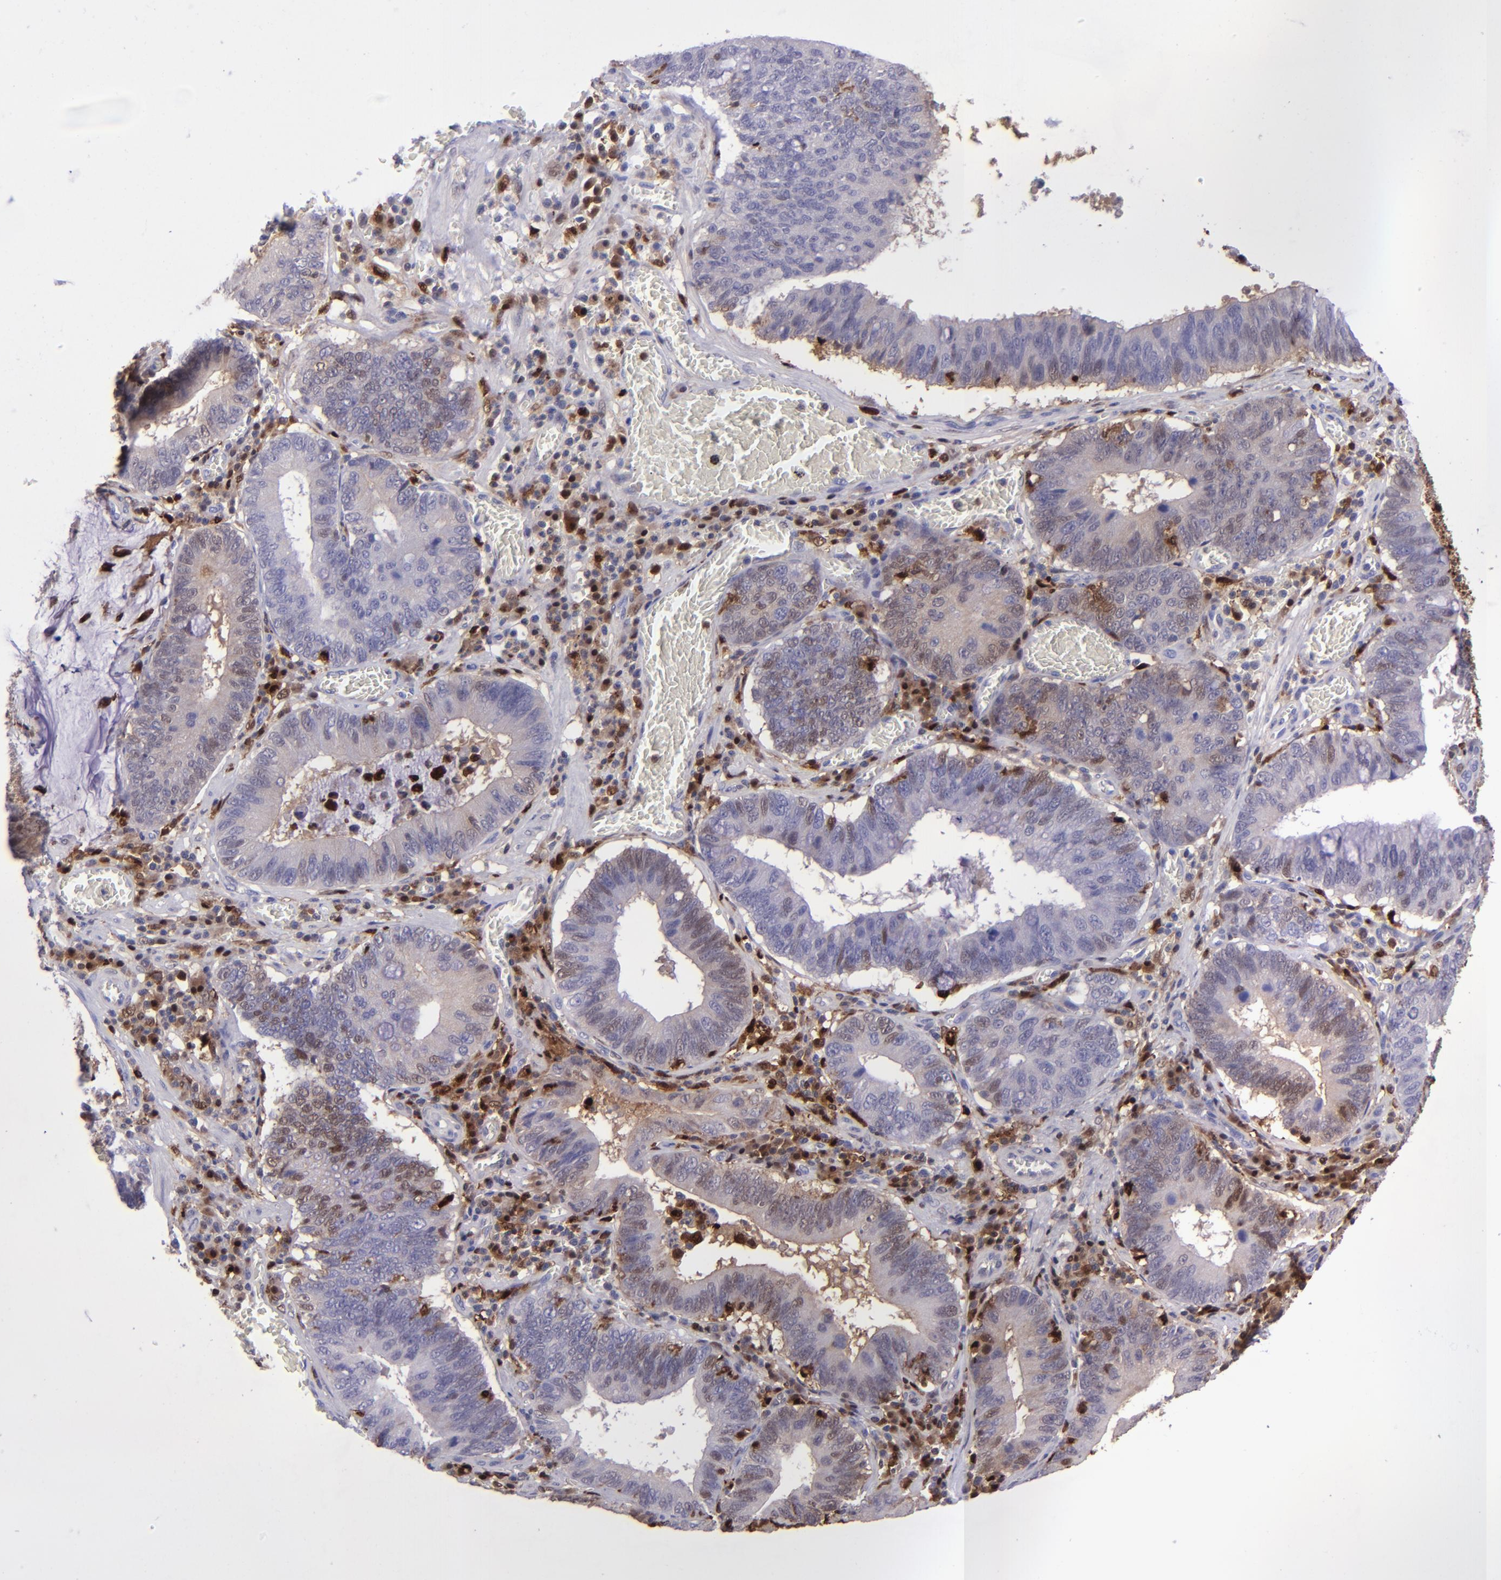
{"staining": {"intensity": "weak", "quantity": "<25%", "location": "cytoplasmic/membranous"}, "tissue": "stomach cancer", "cell_type": "Tumor cells", "image_type": "cancer", "snomed": [{"axis": "morphology", "description": "Adenocarcinoma, NOS"}, {"axis": "topography", "description": "Stomach"}, {"axis": "topography", "description": "Gastric cardia"}], "caption": "IHC of human stomach adenocarcinoma displays no staining in tumor cells. The staining is performed using DAB (3,3'-diaminobenzidine) brown chromogen with nuclei counter-stained in using hematoxylin.", "gene": "TYMP", "patient": {"sex": "male", "age": 59}}